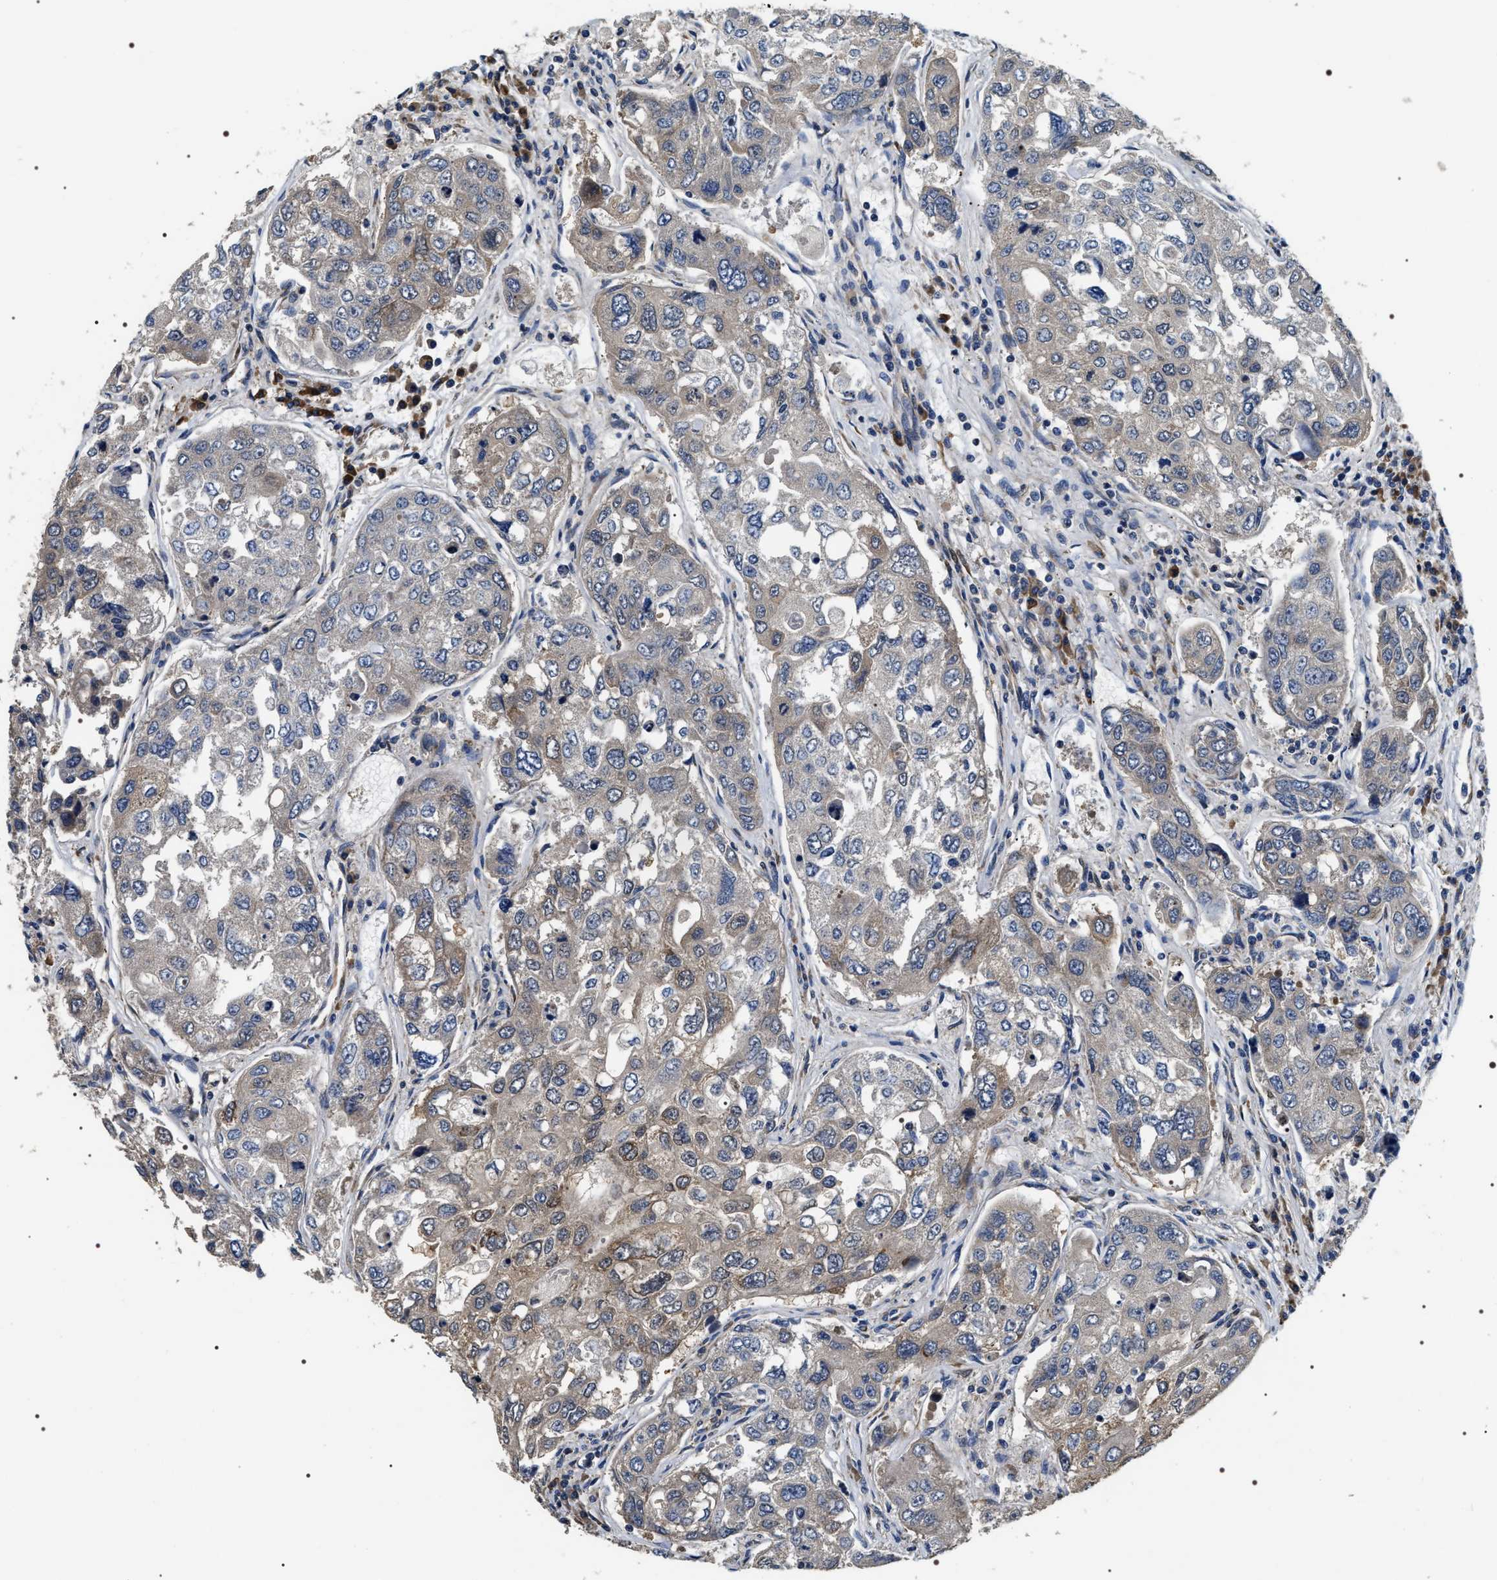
{"staining": {"intensity": "weak", "quantity": "25%-75%", "location": "cytoplasmic/membranous"}, "tissue": "urothelial cancer", "cell_type": "Tumor cells", "image_type": "cancer", "snomed": [{"axis": "morphology", "description": "Urothelial carcinoma, High grade"}, {"axis": "topography", "description": "Lymph node"}, {"axis": "topography", "description": "Urinary bladder"}], "caption": "Human urothelial cancer stained with a brown dye demonstrates weak cytoplasmic/membranous positive positivity in approximately 25%-75% of tumor cells.", "gene": "ZC3HAV1L", "patient": {"sex": "male", "age": 51}}